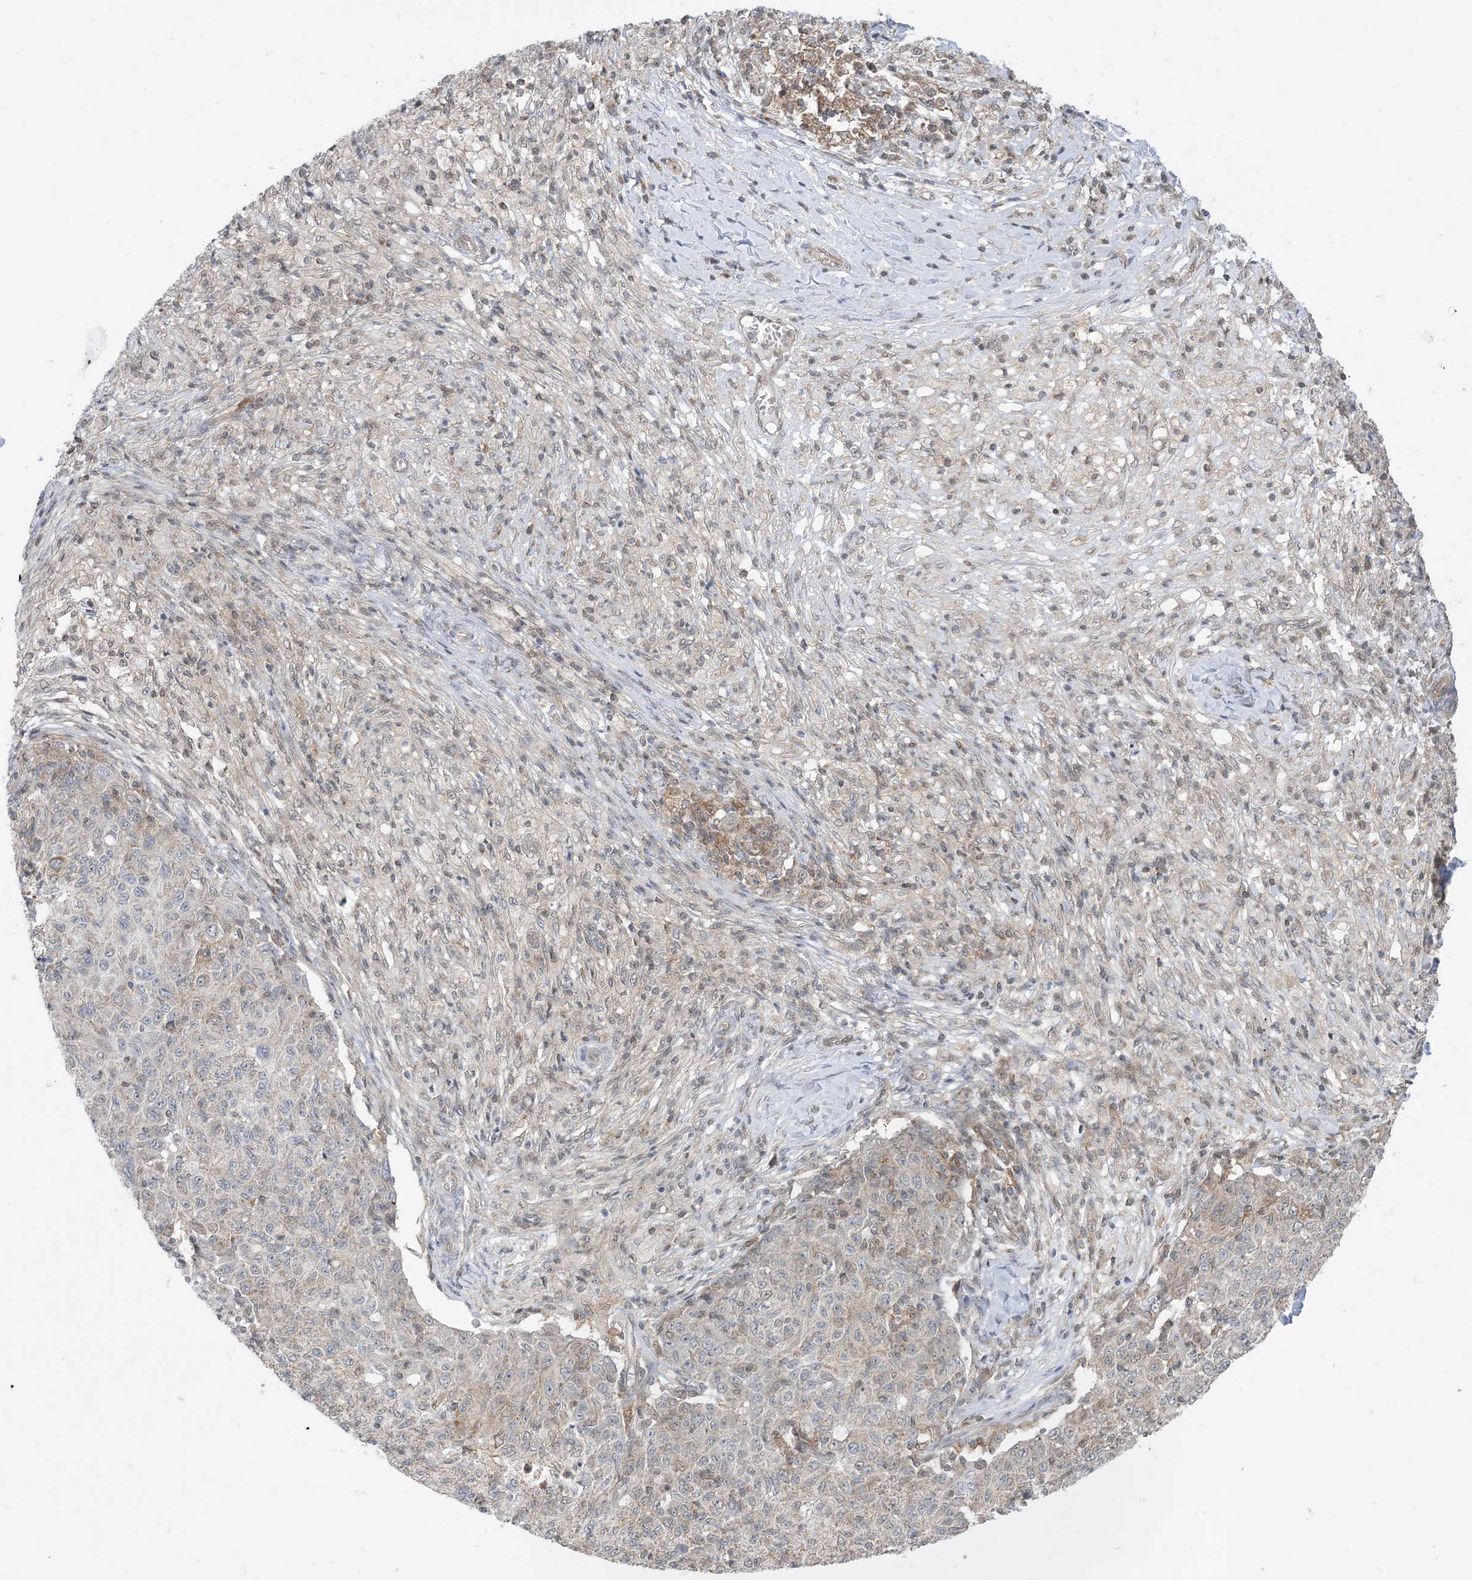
{"staining": {"intensity": "negative", "quantity": "none", "location": "none"}, "tissue": "ovarian cancer", "cell_type": "Tumor cells", "image_type": "cancer", "snomed": [{"axis": "morphology", "description": "Carcinoma, endometroid"}, {"axis": "topography", "description": "Ovary"}], "caption": "This is an IHC image of human ovarian cancer. There is no expression in tumor cells.", "gene": "CASP4", "patient": {"sex": "female", "age": 42}}